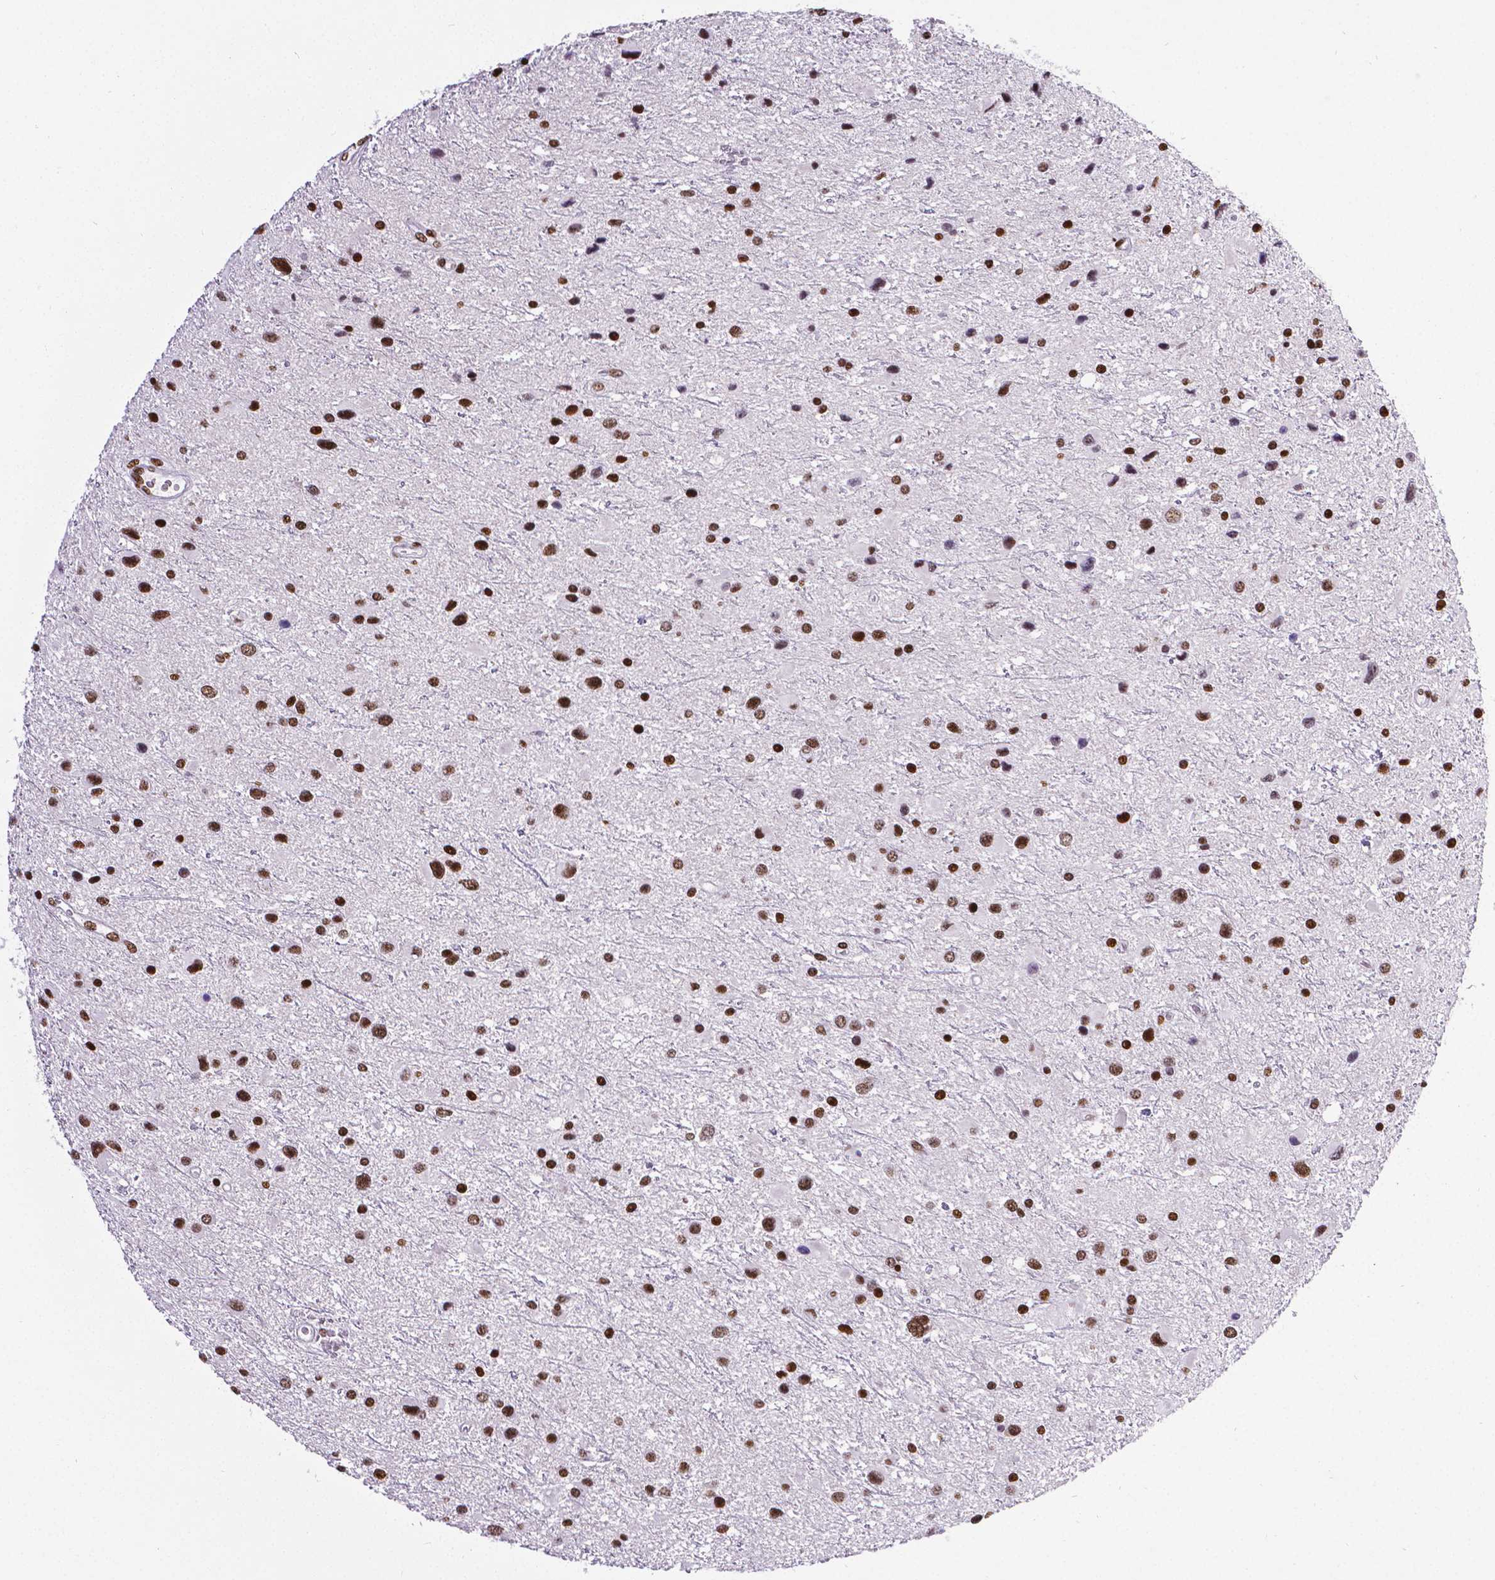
{"staining": {"intensity": "strong", "quantity": ">75%", "location": "nuclear"}, "tissue": "glioma", "cell_type": "Tumor cells", "image_type": "cancer", "snomed": [{"axis": "morphology", "description": "Glioma, malignant, Low grade"}, {"axis": "topography", "description": "Brain"}], "caption": "Immunohistochemical staining of glioma shows strong nuclear protein positivity in approximately >75% of tumor cells.", "gene": "CTCF", "patient": {"sex": "female", "age": 32}}